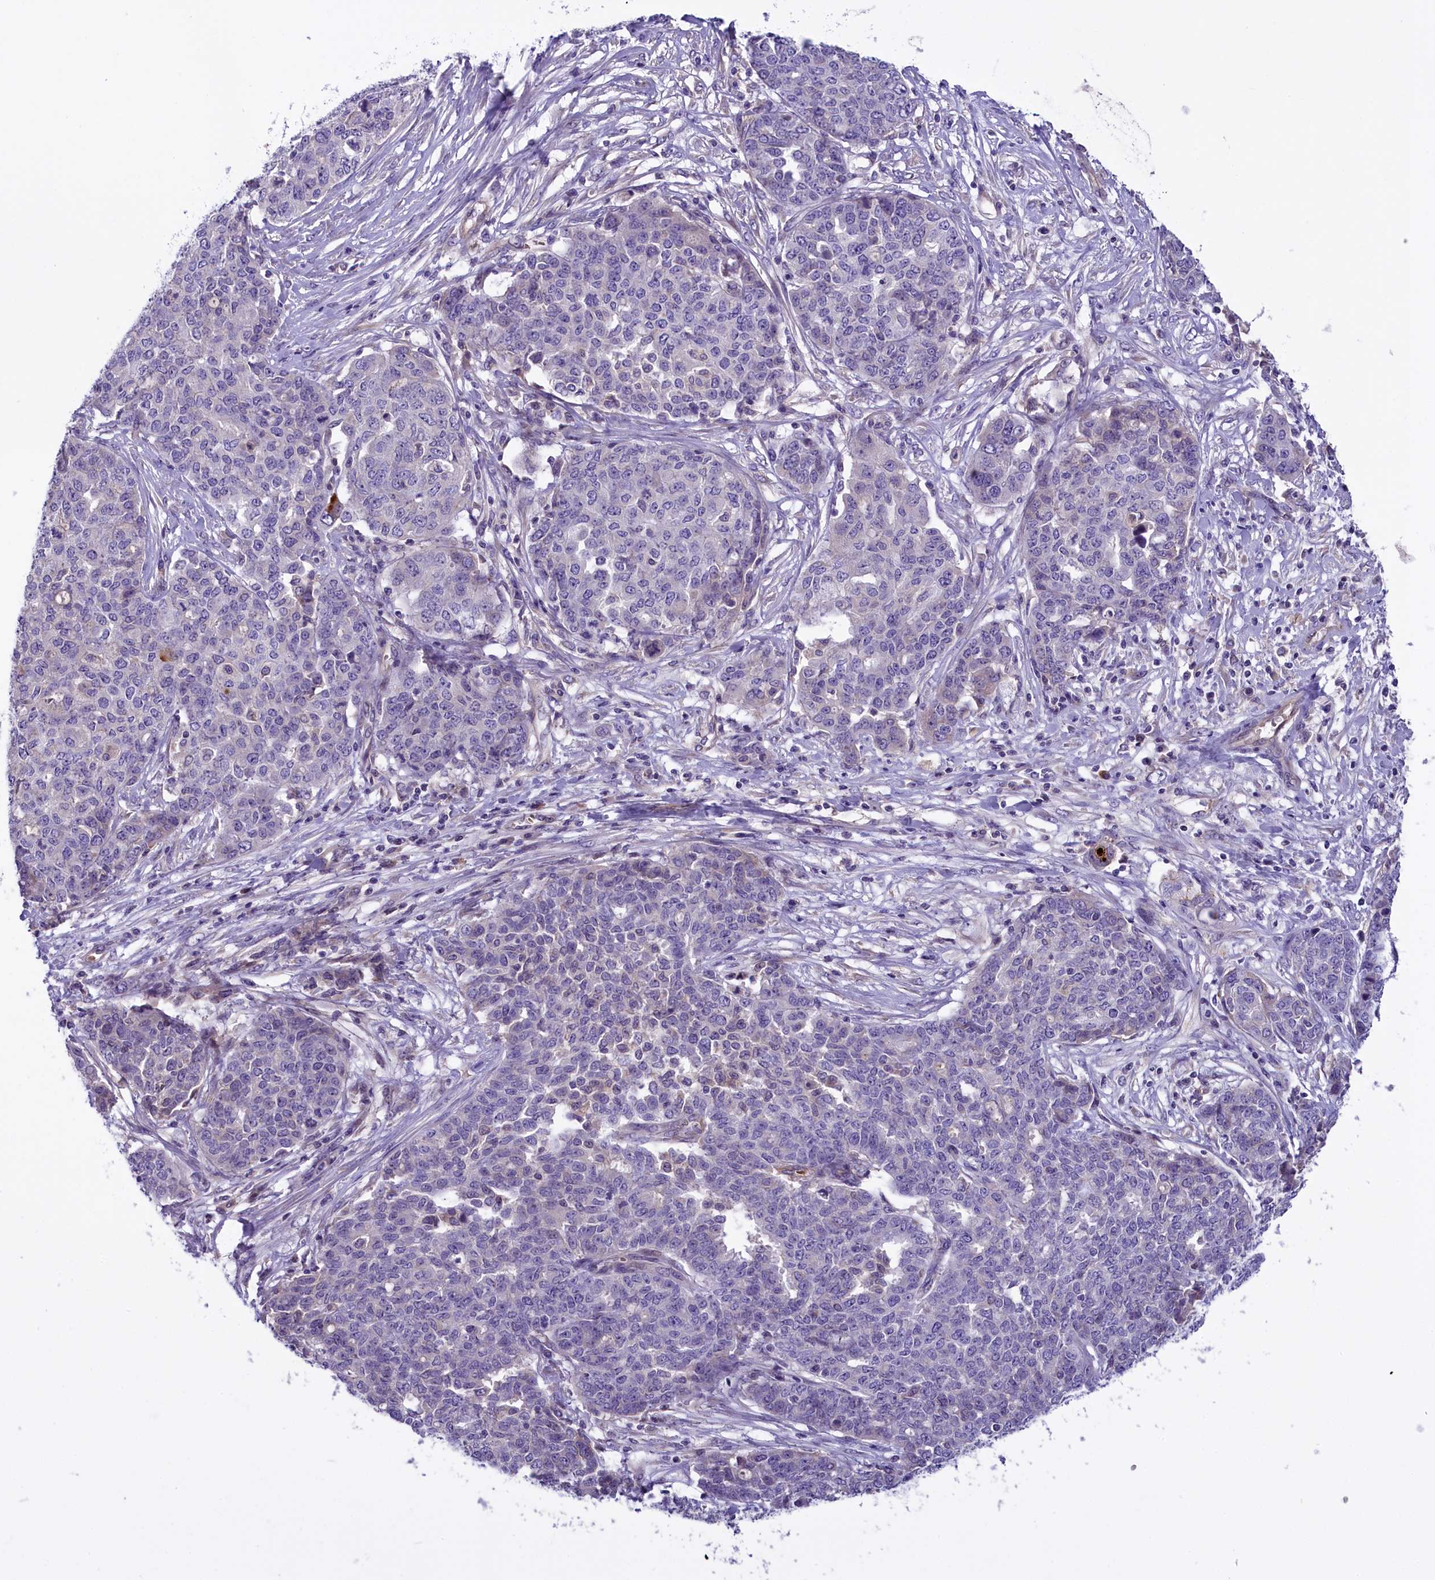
{"staining": {"intensity": "negative", "quantity": "none", "location": "none"}, "tissue": "ovarian cancer", "cell_type": "Tumor cells", "image_type": "cancer", "snomed": [{"axis": "morphology", "description": "Cystadenocarcinoma, serous, NOS"}, {"axis": "topography", "description": "Soft tissue"}, {"axis": "topography", "description": "Ovary"}], "caption": "Immunohistochemistry micrograph of ovarian serous cystadenocarcinoma stained for a protein (brown), which displays no expression in tumor cells.", "gene": "CCDC32", "patient": {"sex": "female", "age": 57}}